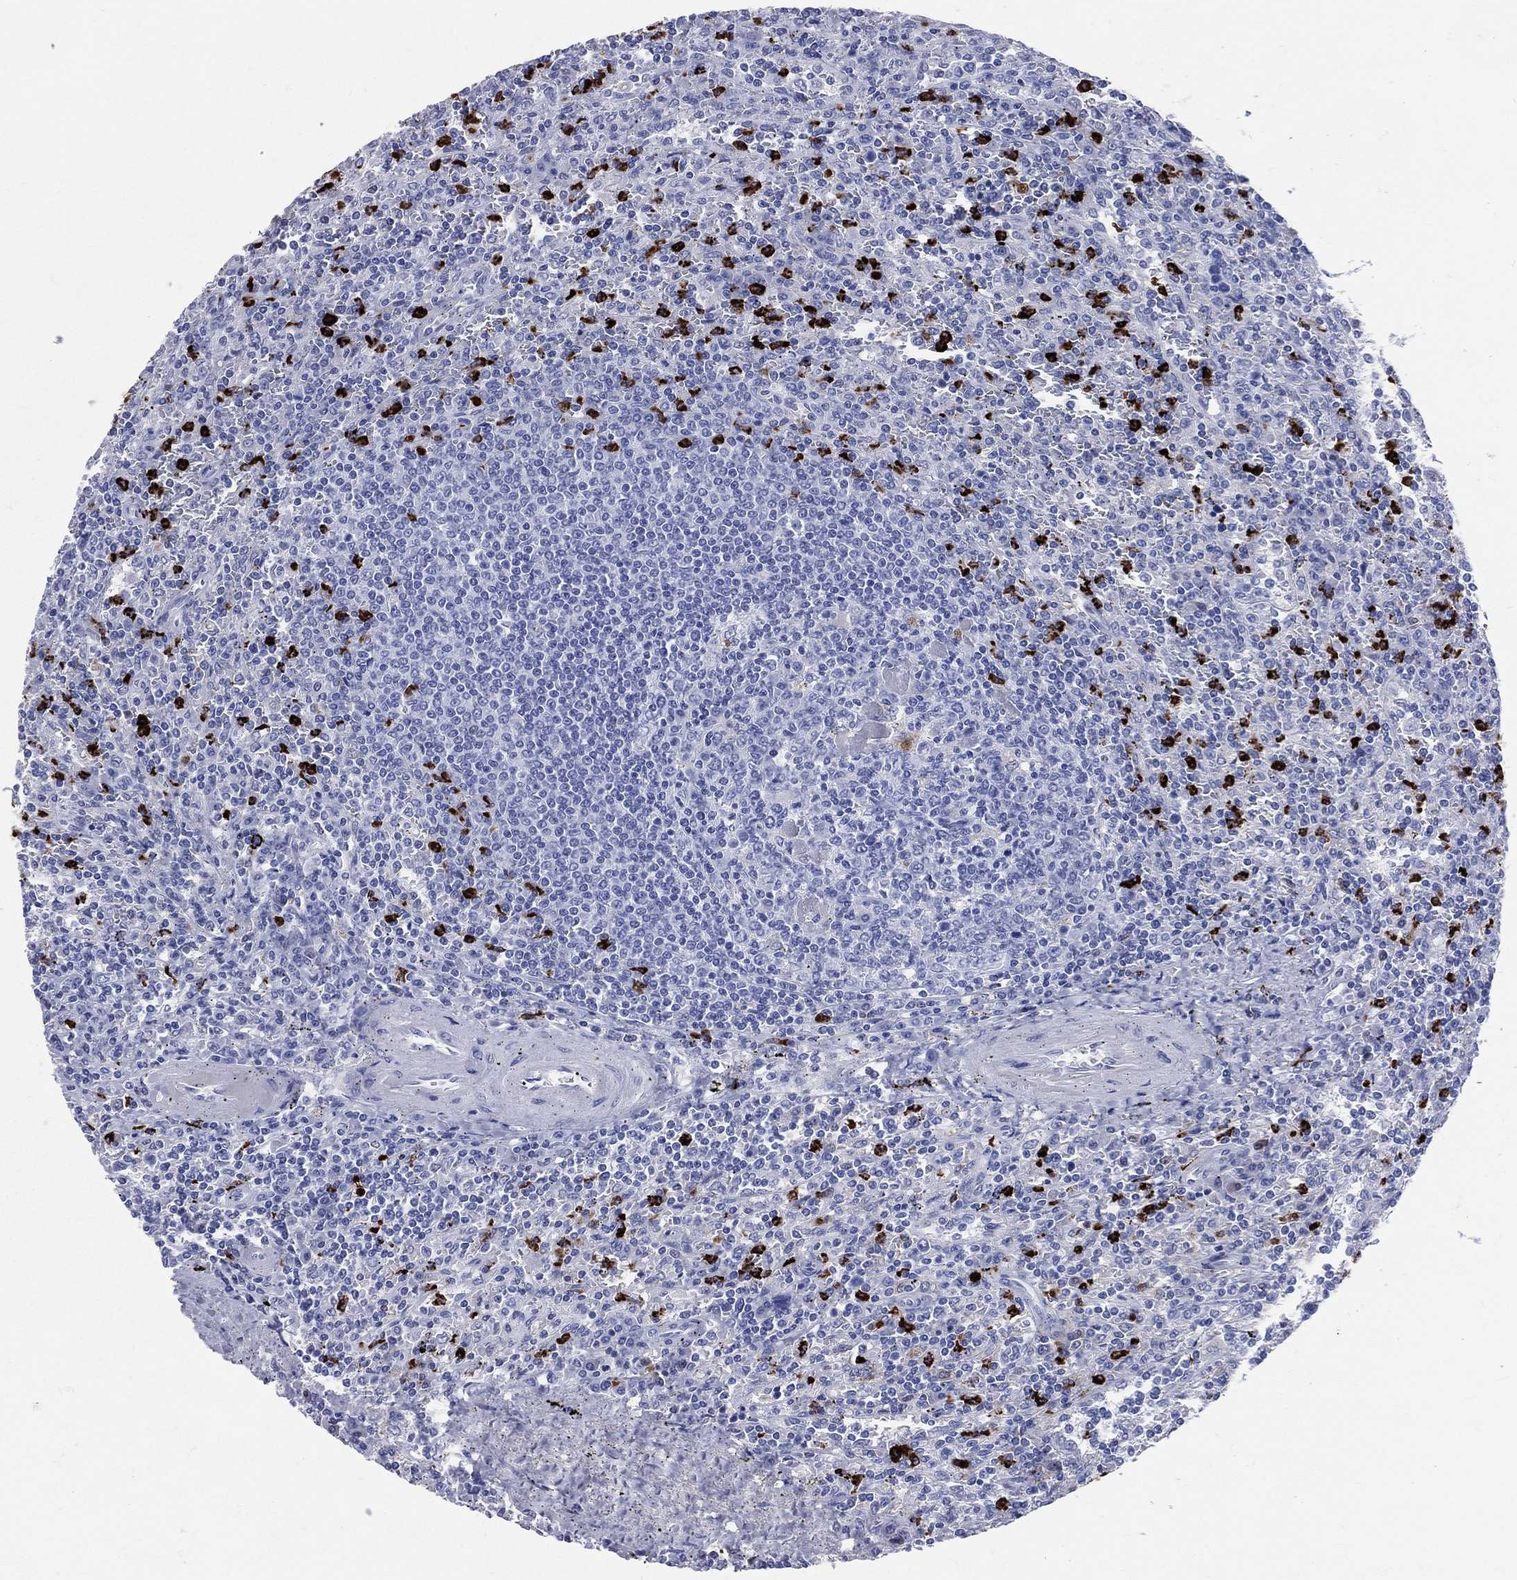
{"staining": {"intensity": "negative", "quantity": "none", "location": "none"}, "tissue": "lymphoma", "cell_type": "Tumor cells", "image_type": "cancer", "snomed": [{"axis": "morphology", "description": "Malignant lymphoma, non-Hodgkin's type, Low grade"}, {"axis": "topography", "description": "Spleen"}], "caption": "High magnification brightfield microscopy of malignant lymphoma, non-Hodgkin's type (low-grade) stained with DAB (3,3'-diaminobenzidine) (brown) and counterstained with hematoxylin (blue): tumor cells show no significant staining.", "gene": "PGLYRP1", "patient": {"sex": "male", "age": 62}}